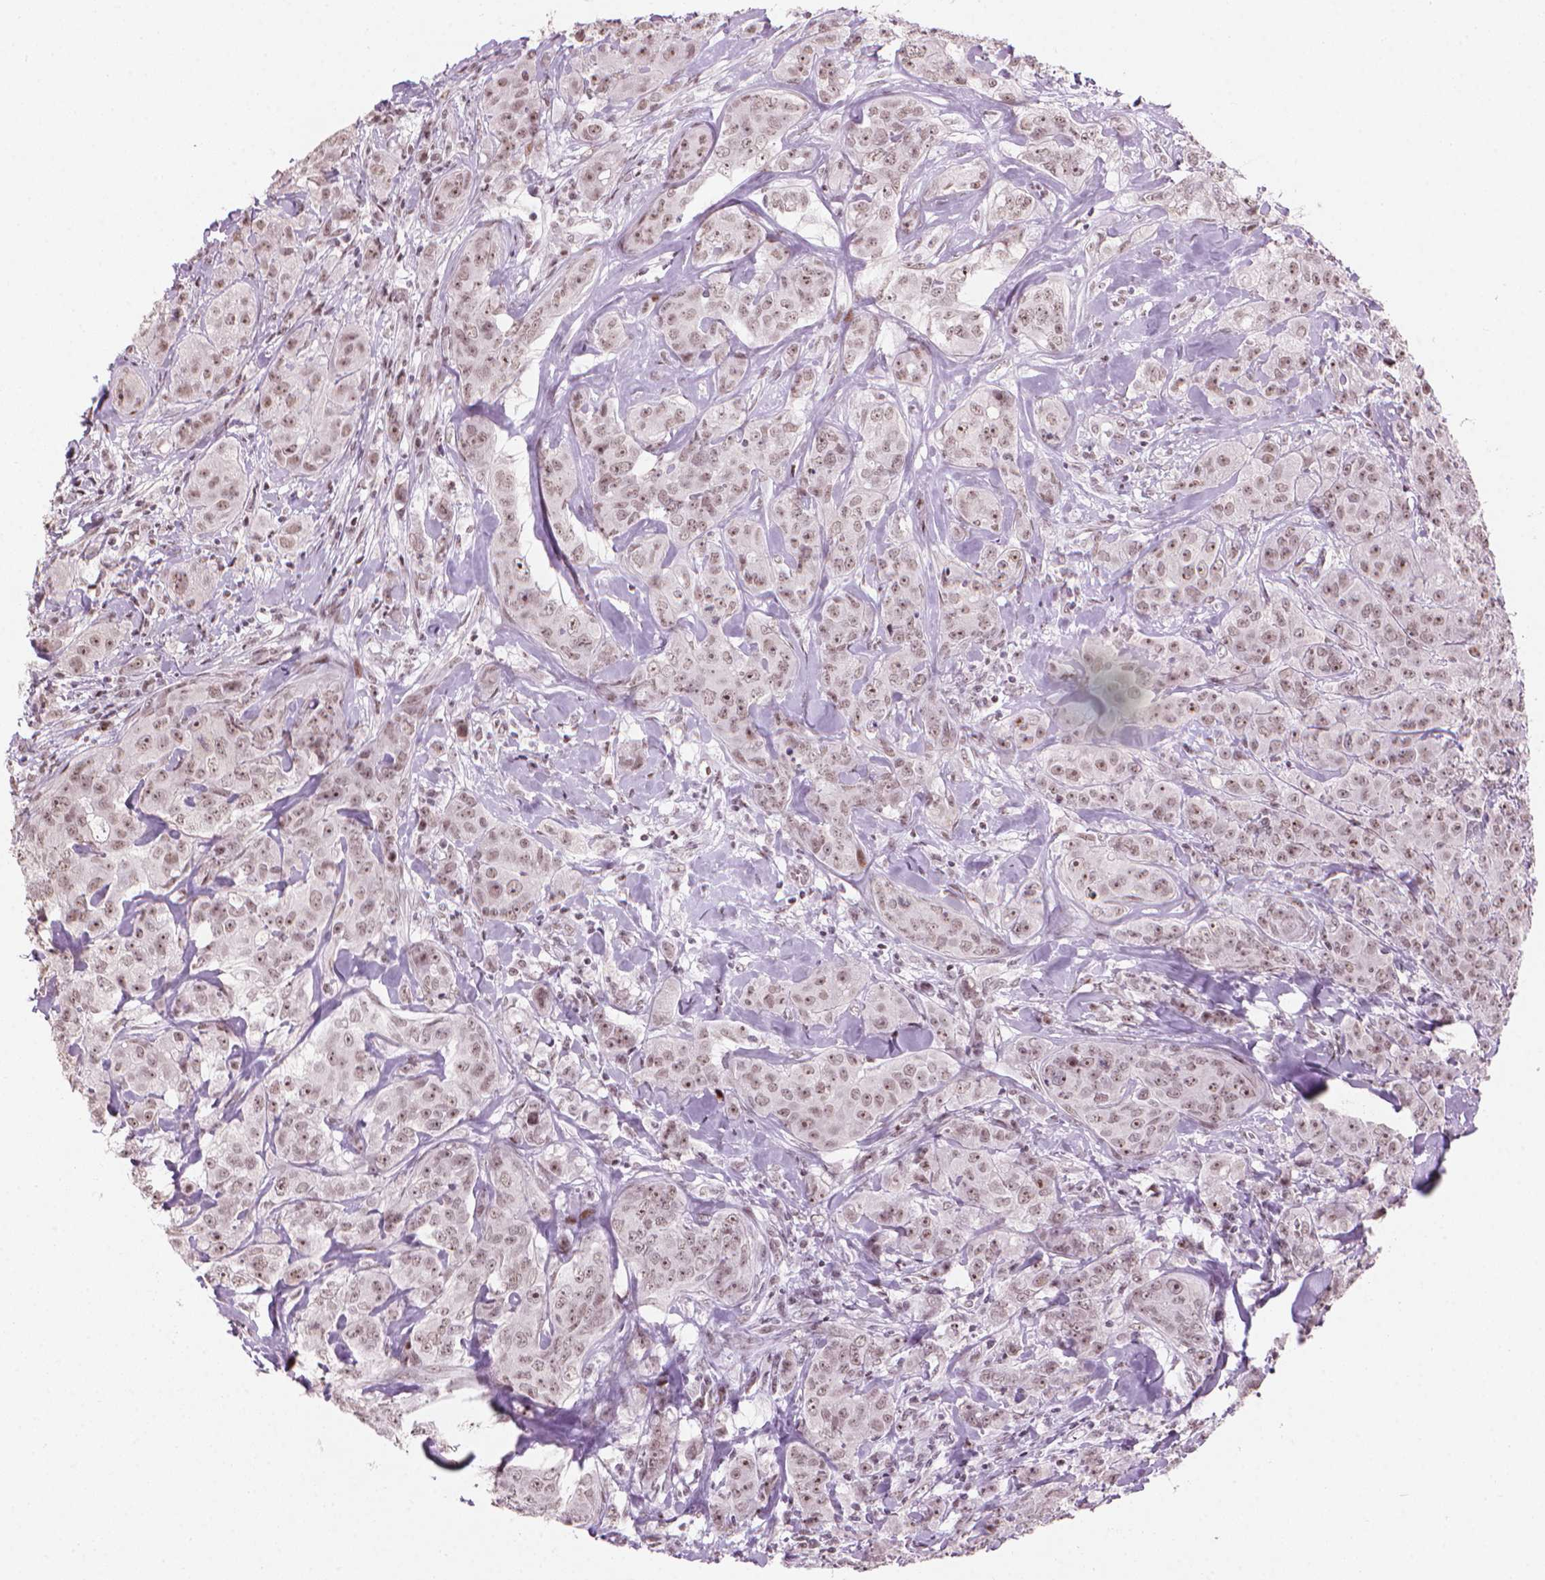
{"staining": {"intensity": "moderate", "quantity": ">75%", "location": "nuclear"}, "tissue": "breast cancer", "cell_type": "Tumor cells", "image_type": "cancer", "snomed": [{"axis": "morphology", "description": "Duct carcinoma"}, {"axis": "topography", "description": "Breast"}], "caption": "Human breast cancer stained with a brown dye demonstrates moderate nuclear positive expression in approximately >75% of tumor cells.", "gene": "HES7", "patient": {"sex": "female", "age": 43}}